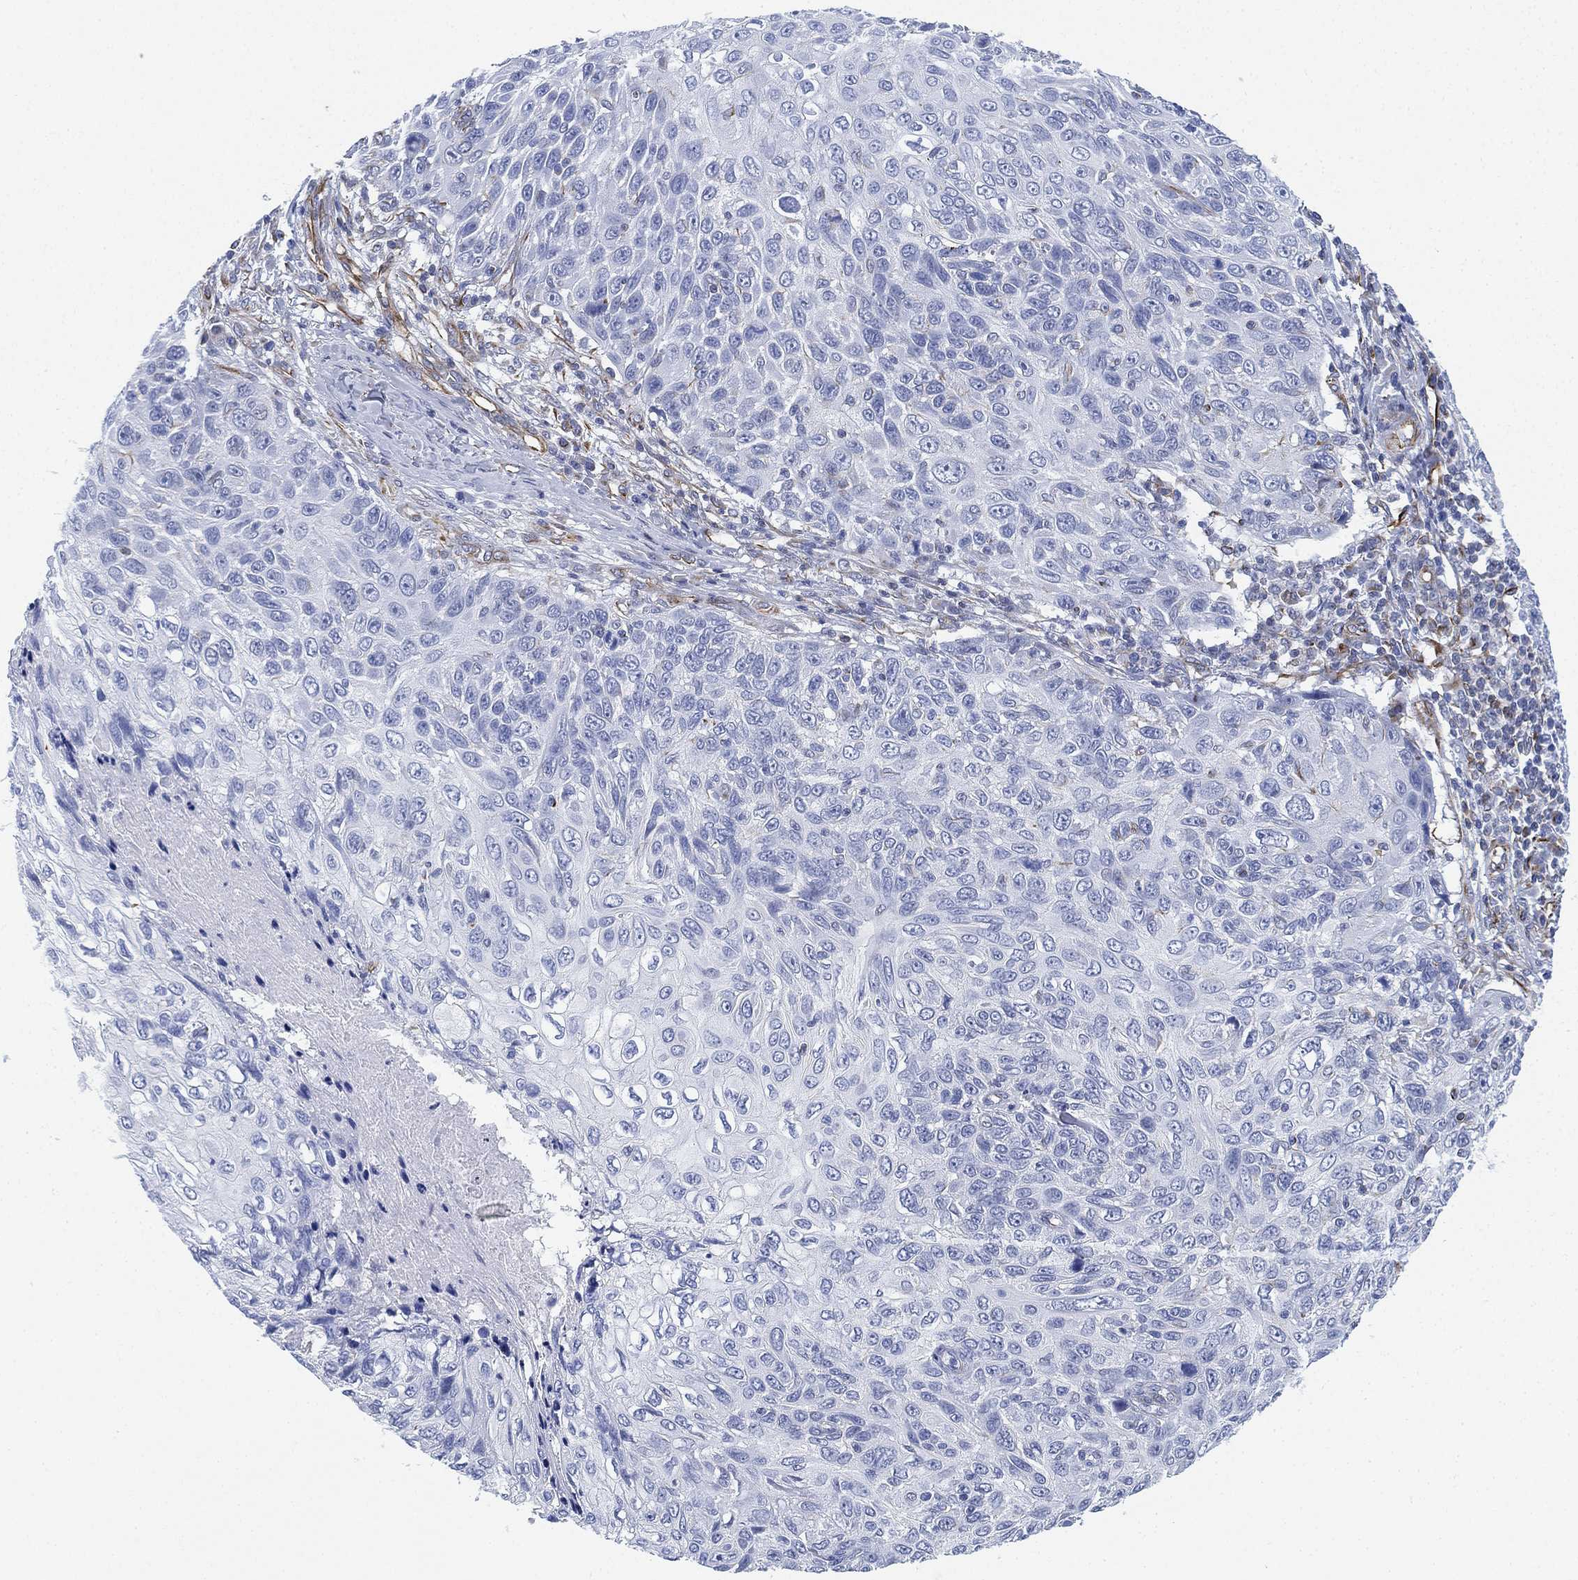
{"staining": {"intensity": "negative", "quantity": "none", "location": "none"}, "tissue": "skin cancer", "cell_type": "Tumor cells", "image_type": "cancer", "snomed": [{"axis": "morphology", "description": "Squamous cell carcinoma, NOS"}, {"axis": "topography", "description": "Skin"}], "caption": "Immunohistochemical staining of human skin cancer displays no significant expression in tumor cells.", "gene": "PSKH2", "patient": {"sex": "male", "age": 92}}